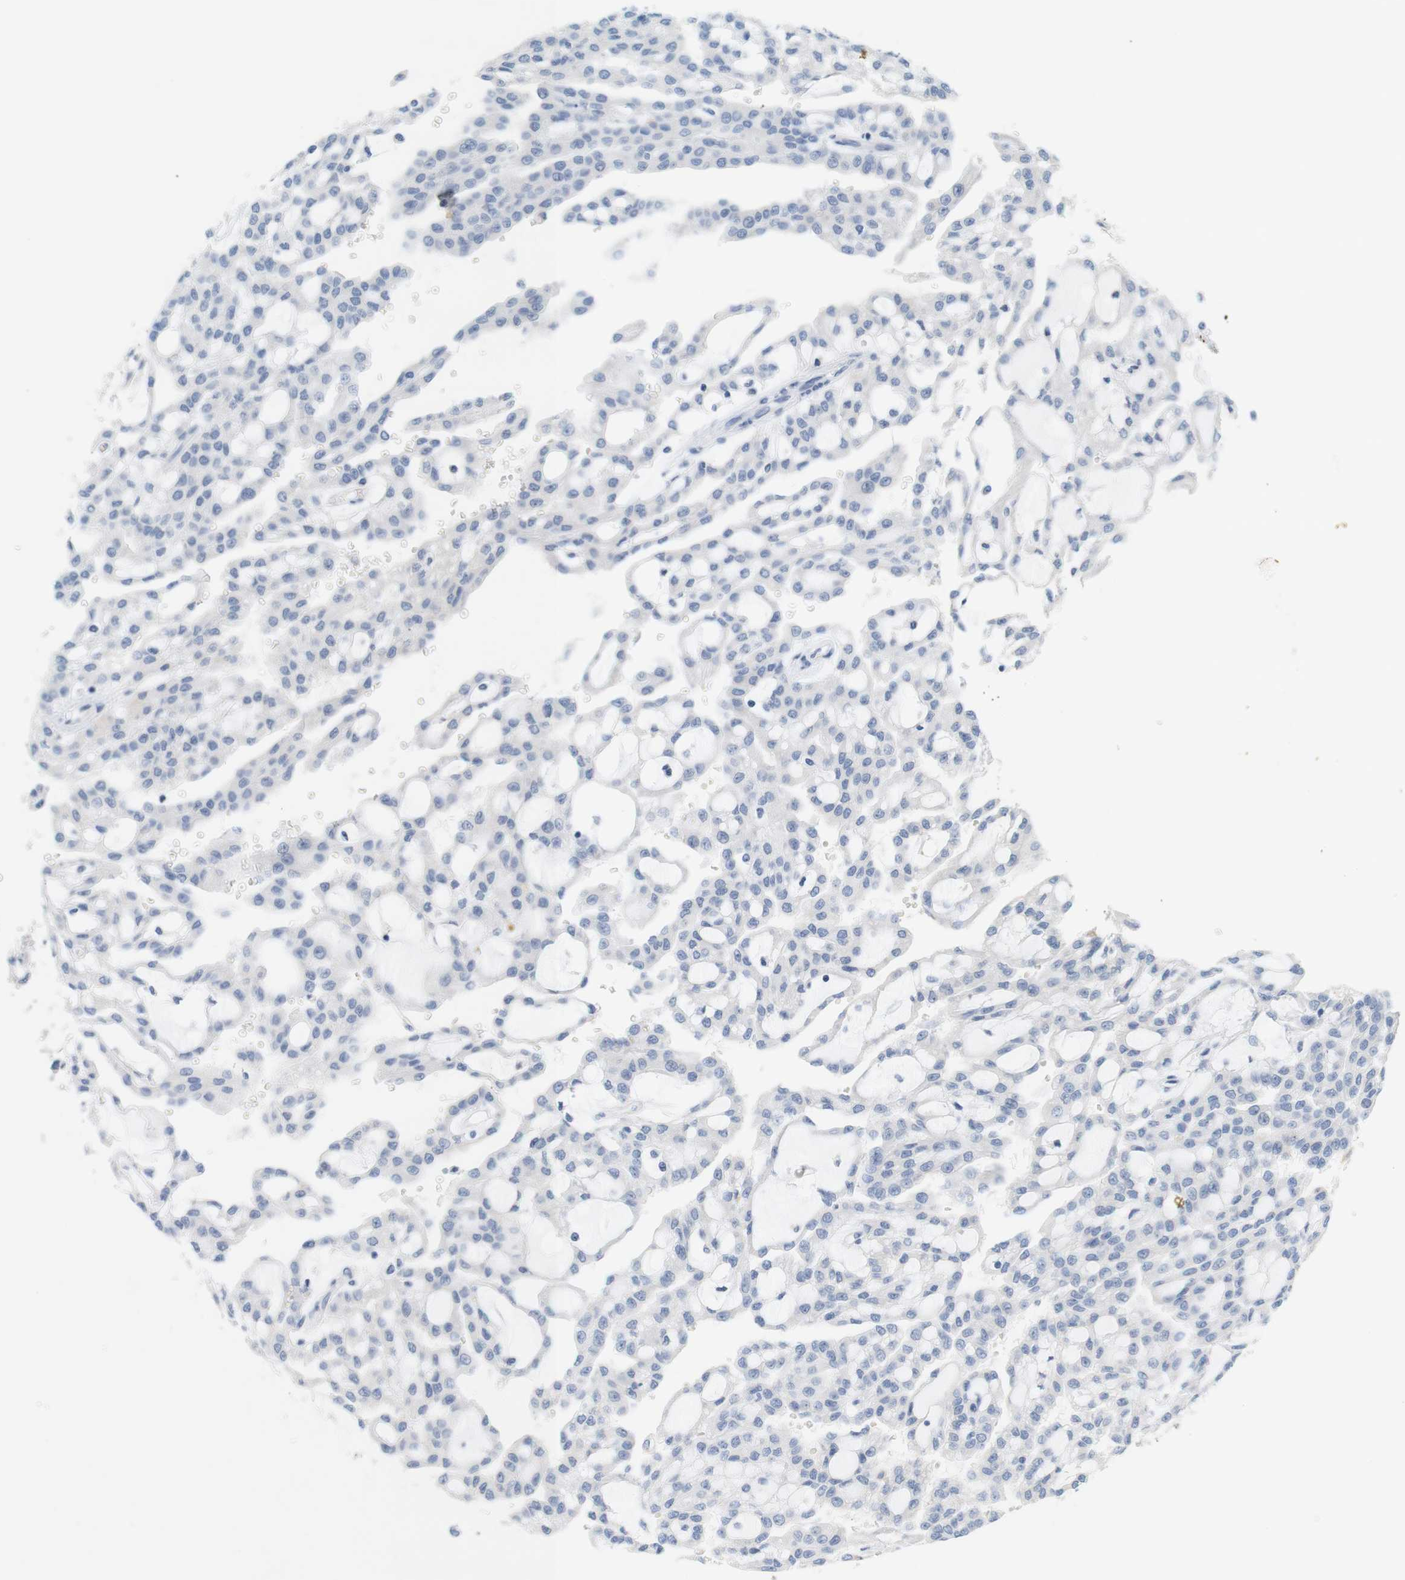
{"staining": {"intensity": "negative", "quantity": "none", "location": "none"}, "tissue": "renal cancer", "cell_type": "Tumor cells", "image_type": "cancer", "snomed": [{"axis": "morphology", "description": "Adenocarcinoma, NOS"}, {"axis": "topography", "description": "Kidney"}], "caption": "High power microscopy image of an immunohistochemistry (IHC) histopathology image of renal cancer (adenocarcinoma), revealing no significant staining in tumor cells.", "gene": "LRRK2", "patient": {"sex": "male", "age": 63}}